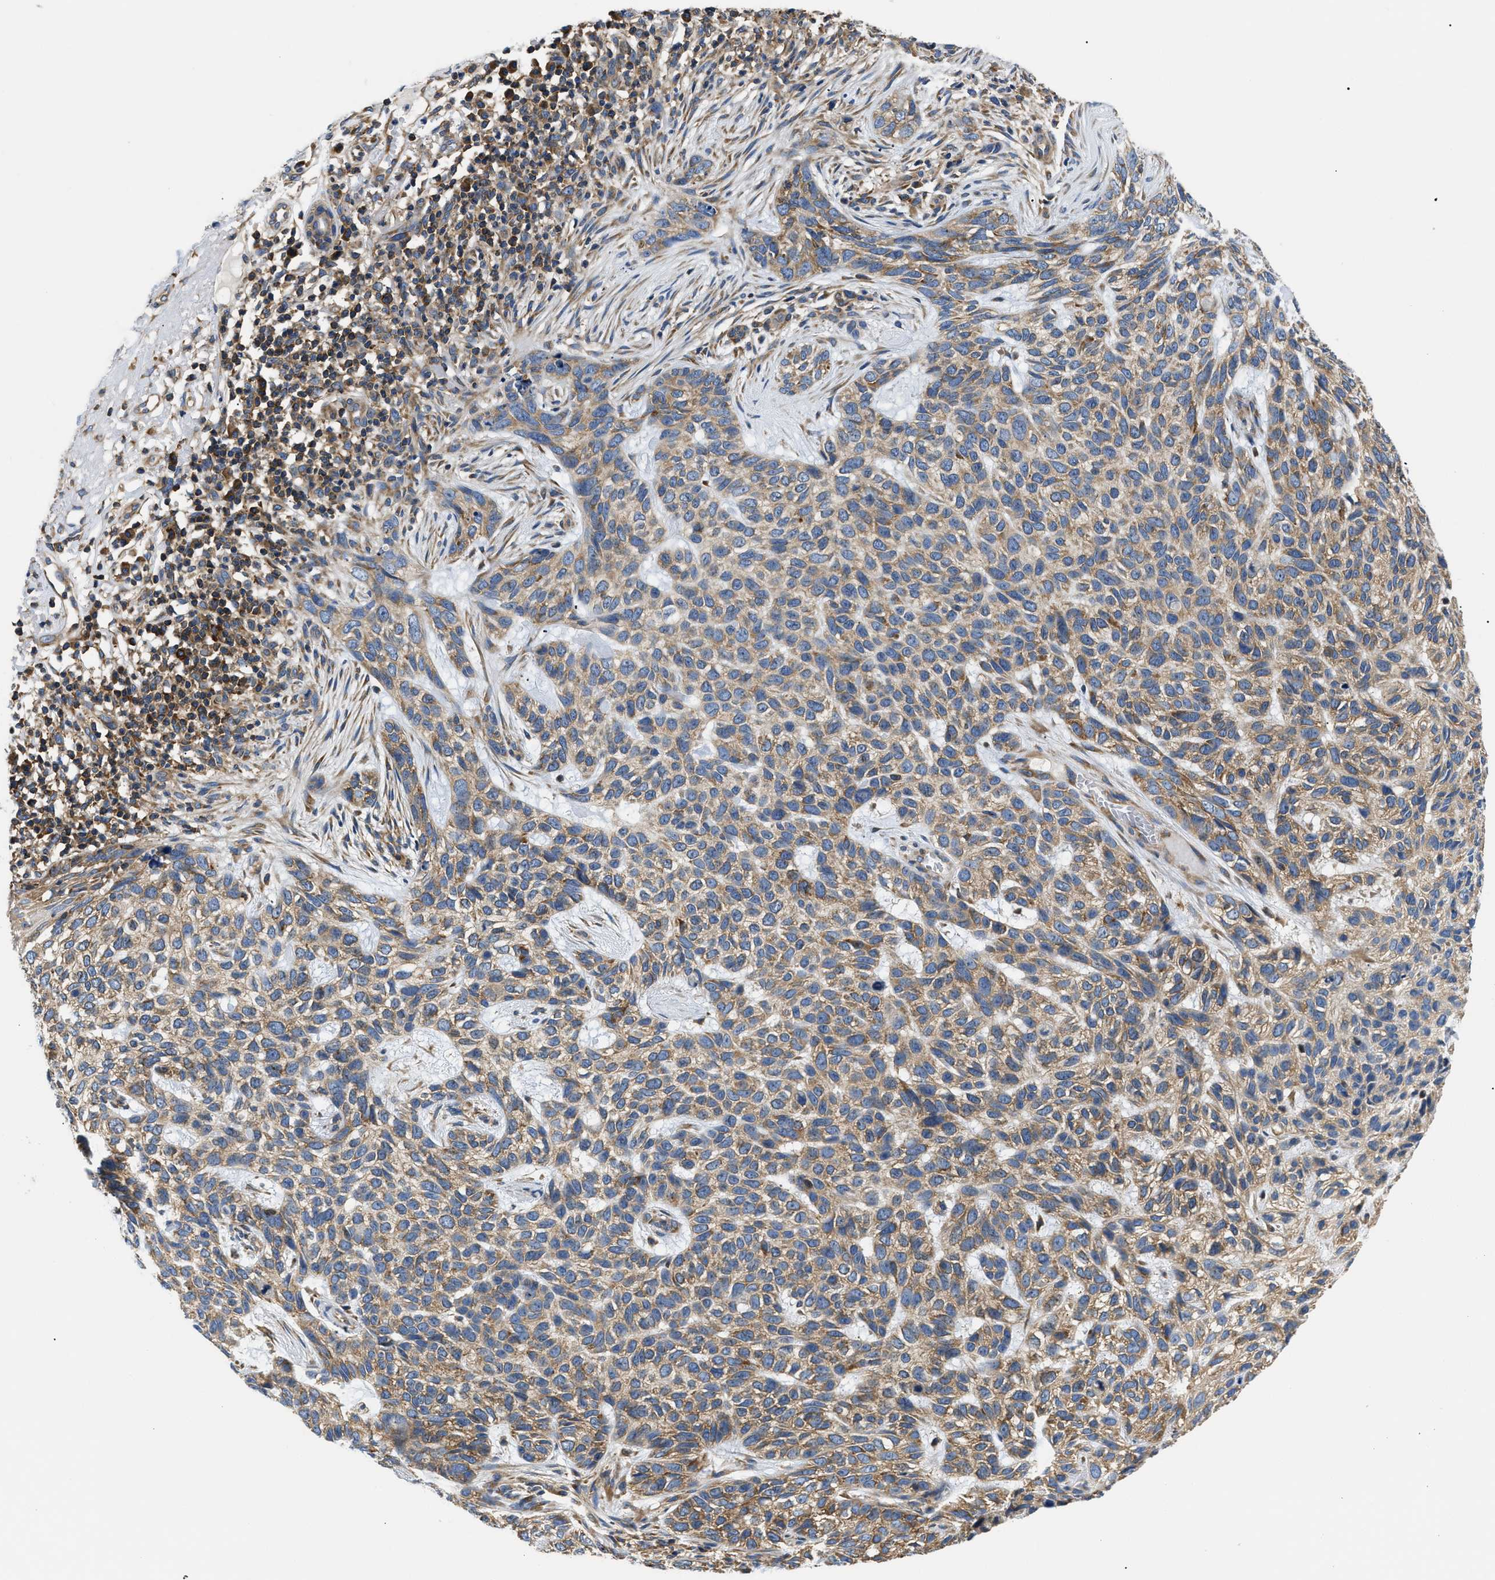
{"staining": {"intensity": "weak", "quantity": ">75%", "location": "cytoplasmic/membranous"}, "tissue": "skin cancer", "cell_type": "Tumor cells", "image_type": "cancer", "snomed": [{"axis": "morphology", "description": "Normal tissue, NOS"}, {"axis": "morphology", "description": "Basal cell carcinoma"}, {"axis": "topography", "description": "Skin"}], "caption": "This micrograph displays immunohistochemistry (IHC) staining of human skin cancer (basal cell carcinoma), with low weak cytoplasmic/membranous positivity in approximately >75% of tumor cells.", "gene": "ABCF1", "patient": {"sex": "male", "age": 79}}